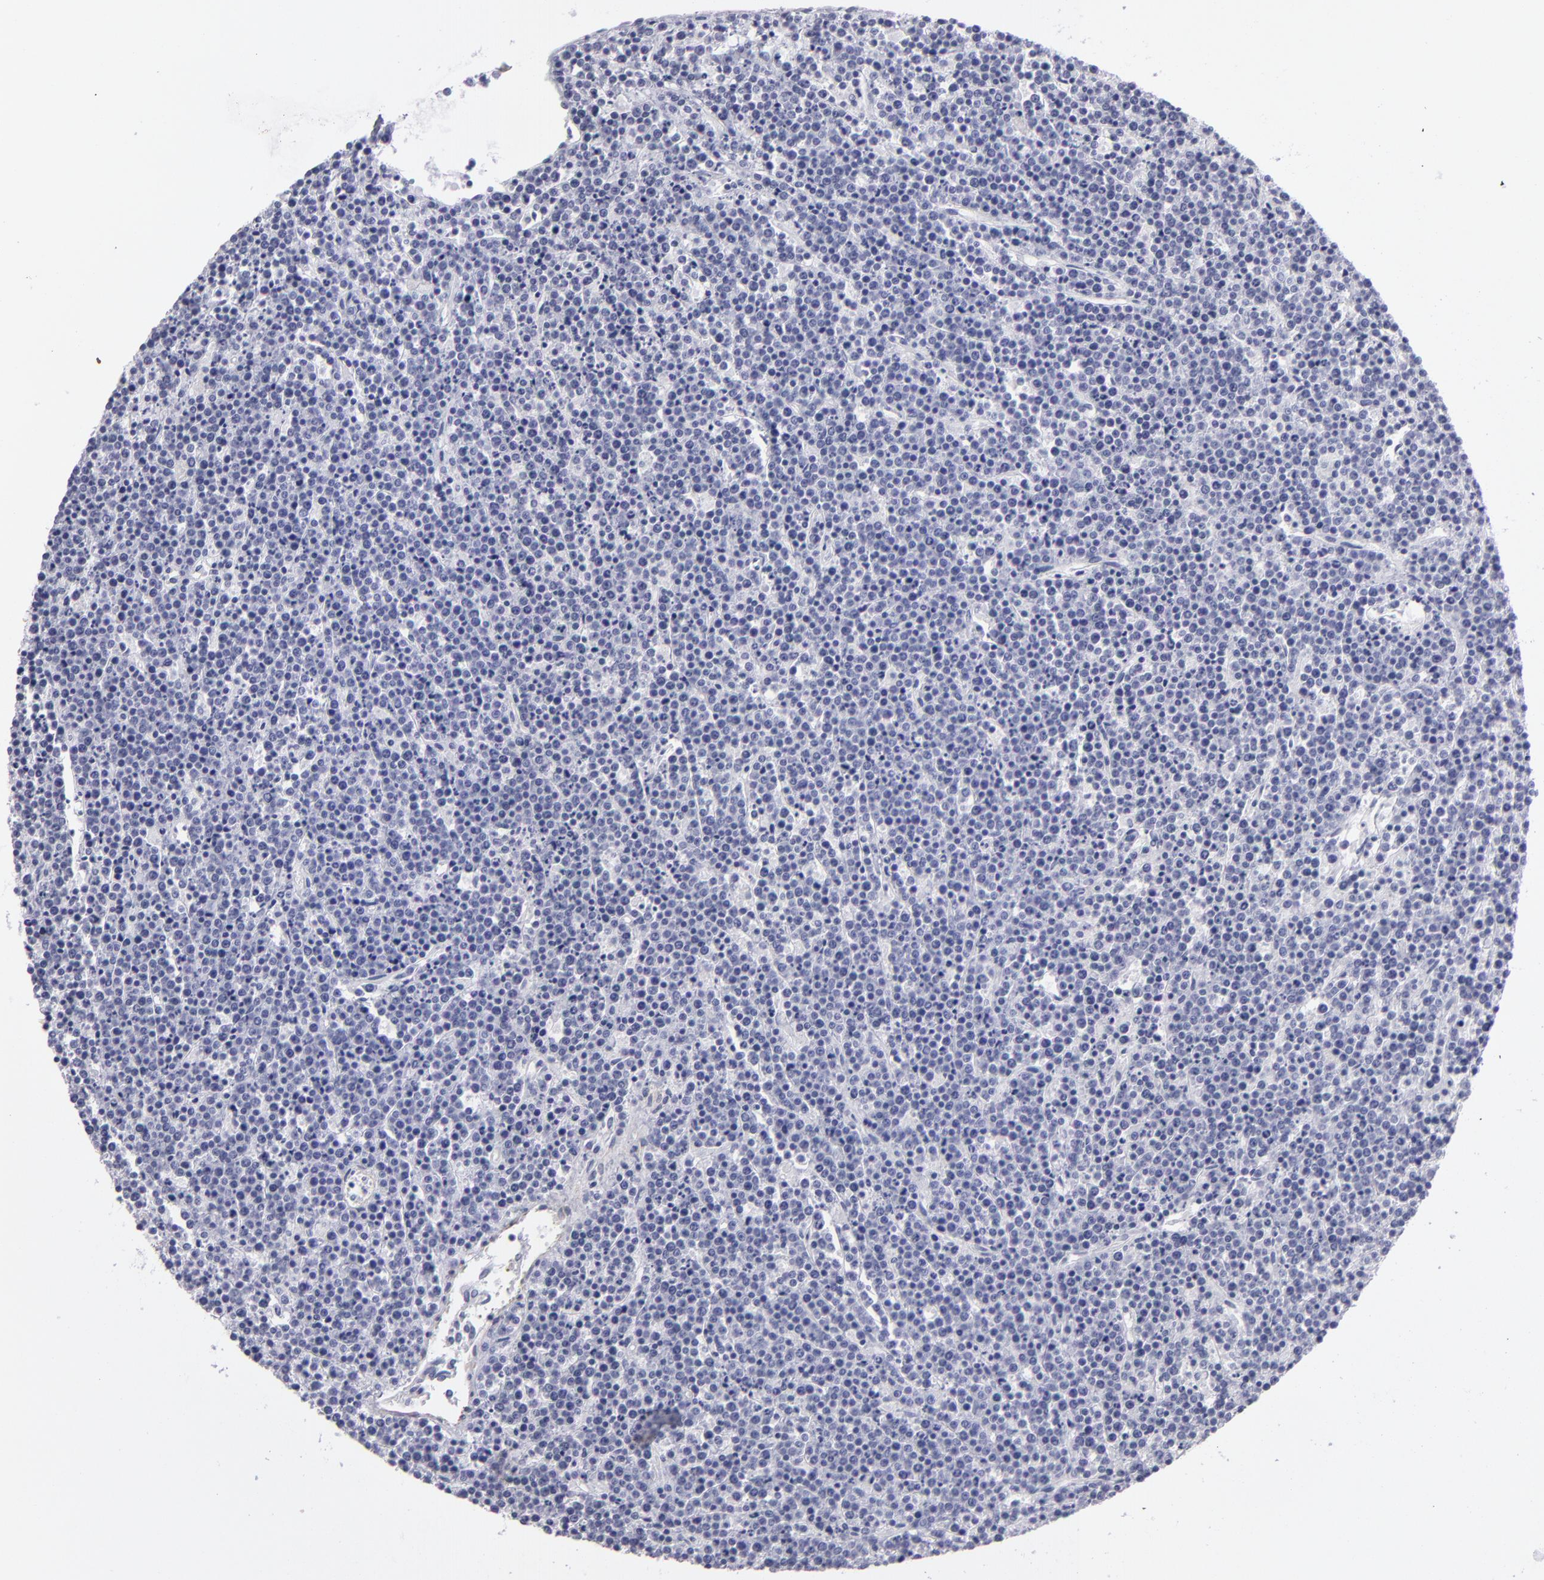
{"staining": {"intensity": "negative", "quantity": "none", "location": "none"}, "tissue": "lymphoma", "cell_type": "Tumor cells", "image_type": "cancer", "snomed": [{"axis": "morphology", "description": "Malignant lymphoma, non-Hodgkin's type, High grade"}, {"axis": "topography", "description": "Ovary"}], "caption": "Tumor cells show no significant protein expression in lymphoma. Nuclei are stained in blue.", "gene": "MYH11", "patient": {"sex": "female", "age": 56}}